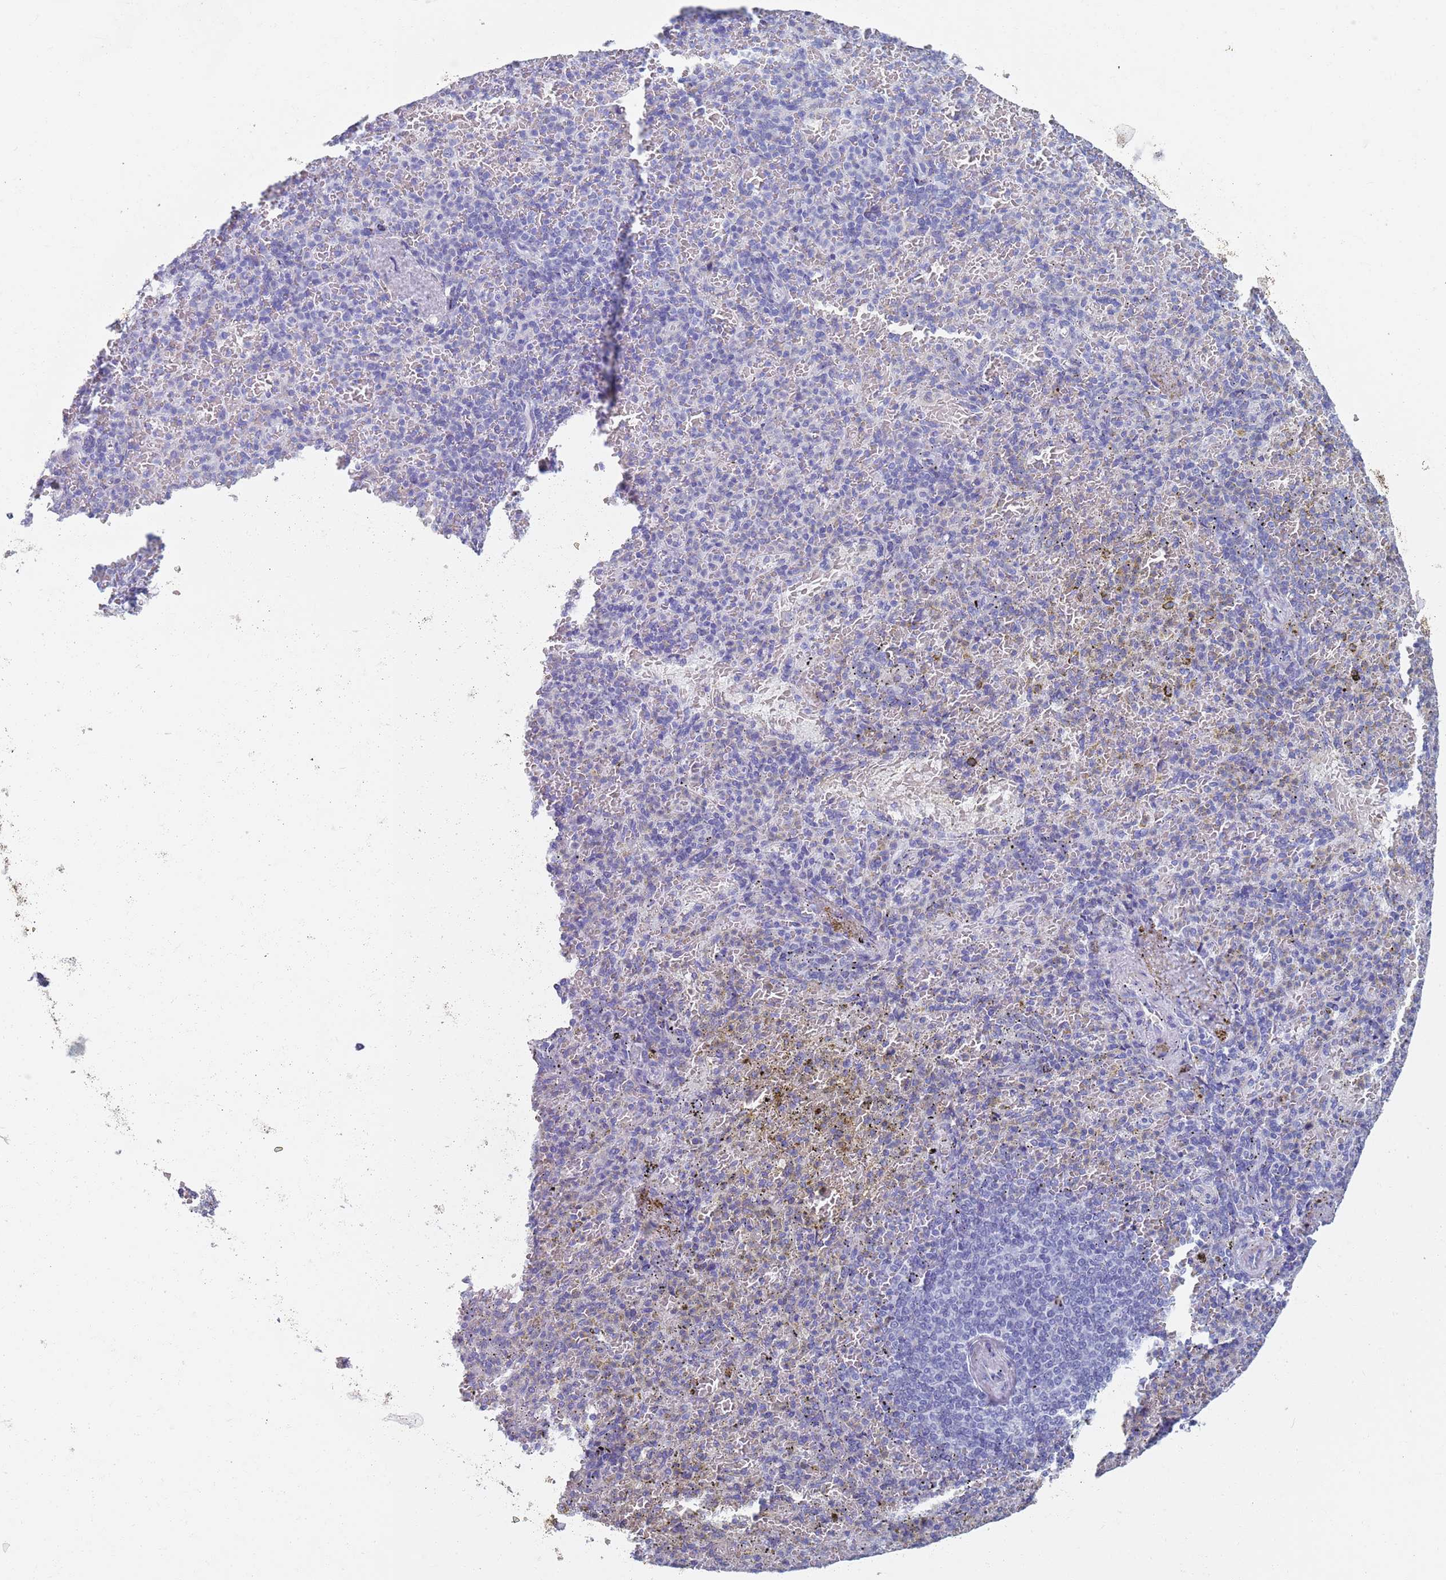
{"staining": {"intensity": "negative", "quantity": "none", "location": "none"}, "tissue": "spleen", "cell_type": "Cells in red pulp", "image_type": "normal", "snomed": [{"axis": "morphology", "description": "Normal tissue, NOS"}, {"axis": "topography", "description": "Spleen"}], "caption": "This is a micrograph of IHC staining of benign spleen, which shows no staining in cells in red pulp.", "gene": "PLOD1", "patient": {"sex": "female", "age": 74}}